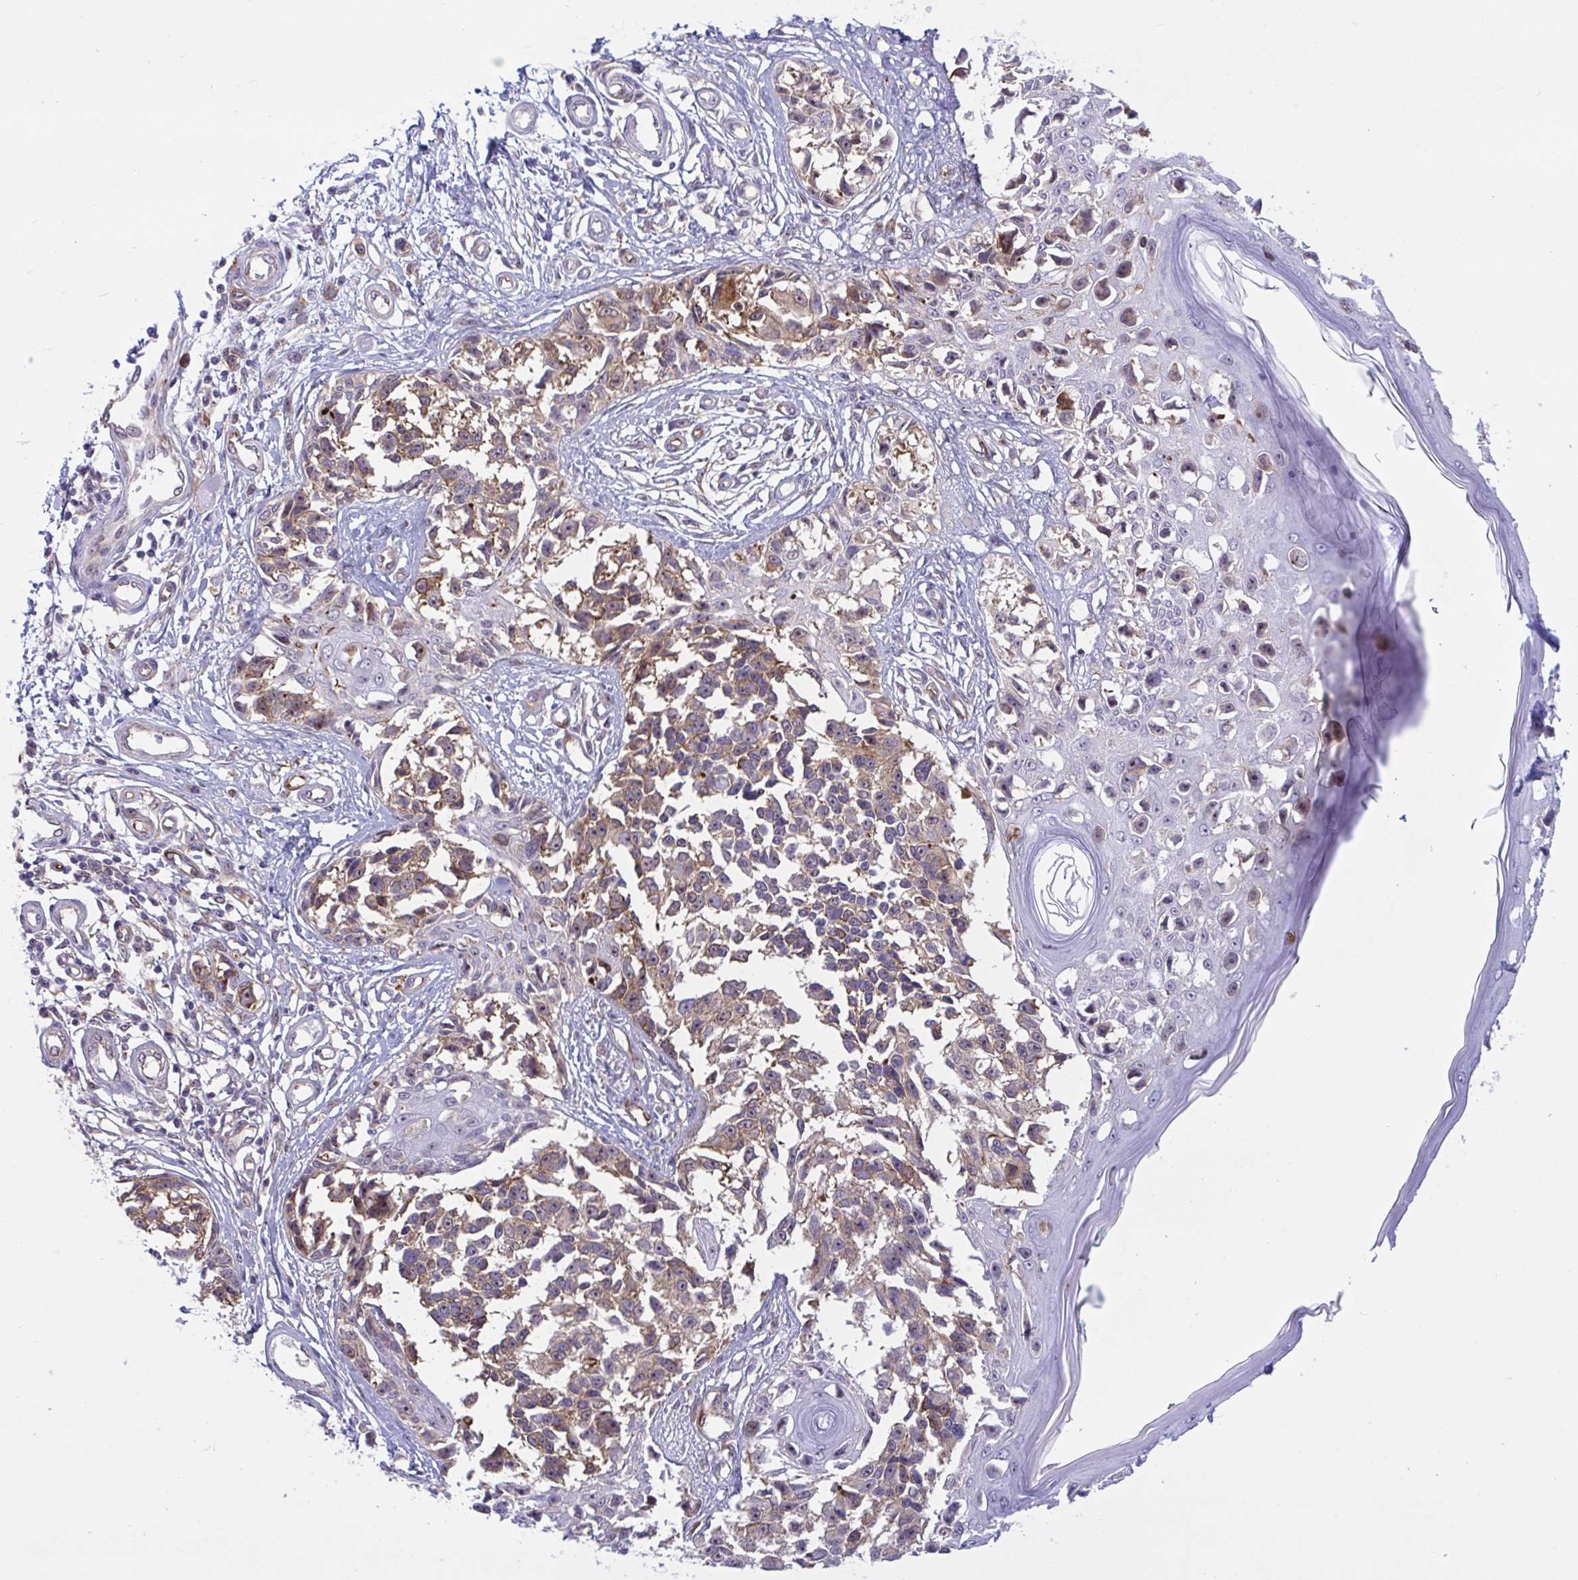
{"staining": {"intensity": "moderate", "quantity": "25%-75%", "location": "cytoplasmic/membranous"}, "tissue": "melanoma", "cell_type": "Tumor cells", "image_type": "cancer", "snomed": [{"axis": "morphology", "description": "Malignant melanoma, NOS"}, {"axis": "topography", "description": "Skin"}], "caption": "Tumor cells exhibit medium levels of moderate cytoplasmic/membranous expression in about 25%-75% of cells in melanoma.", "gene": "PRRT4", "patient": {"sex": "male", "age": 73}}